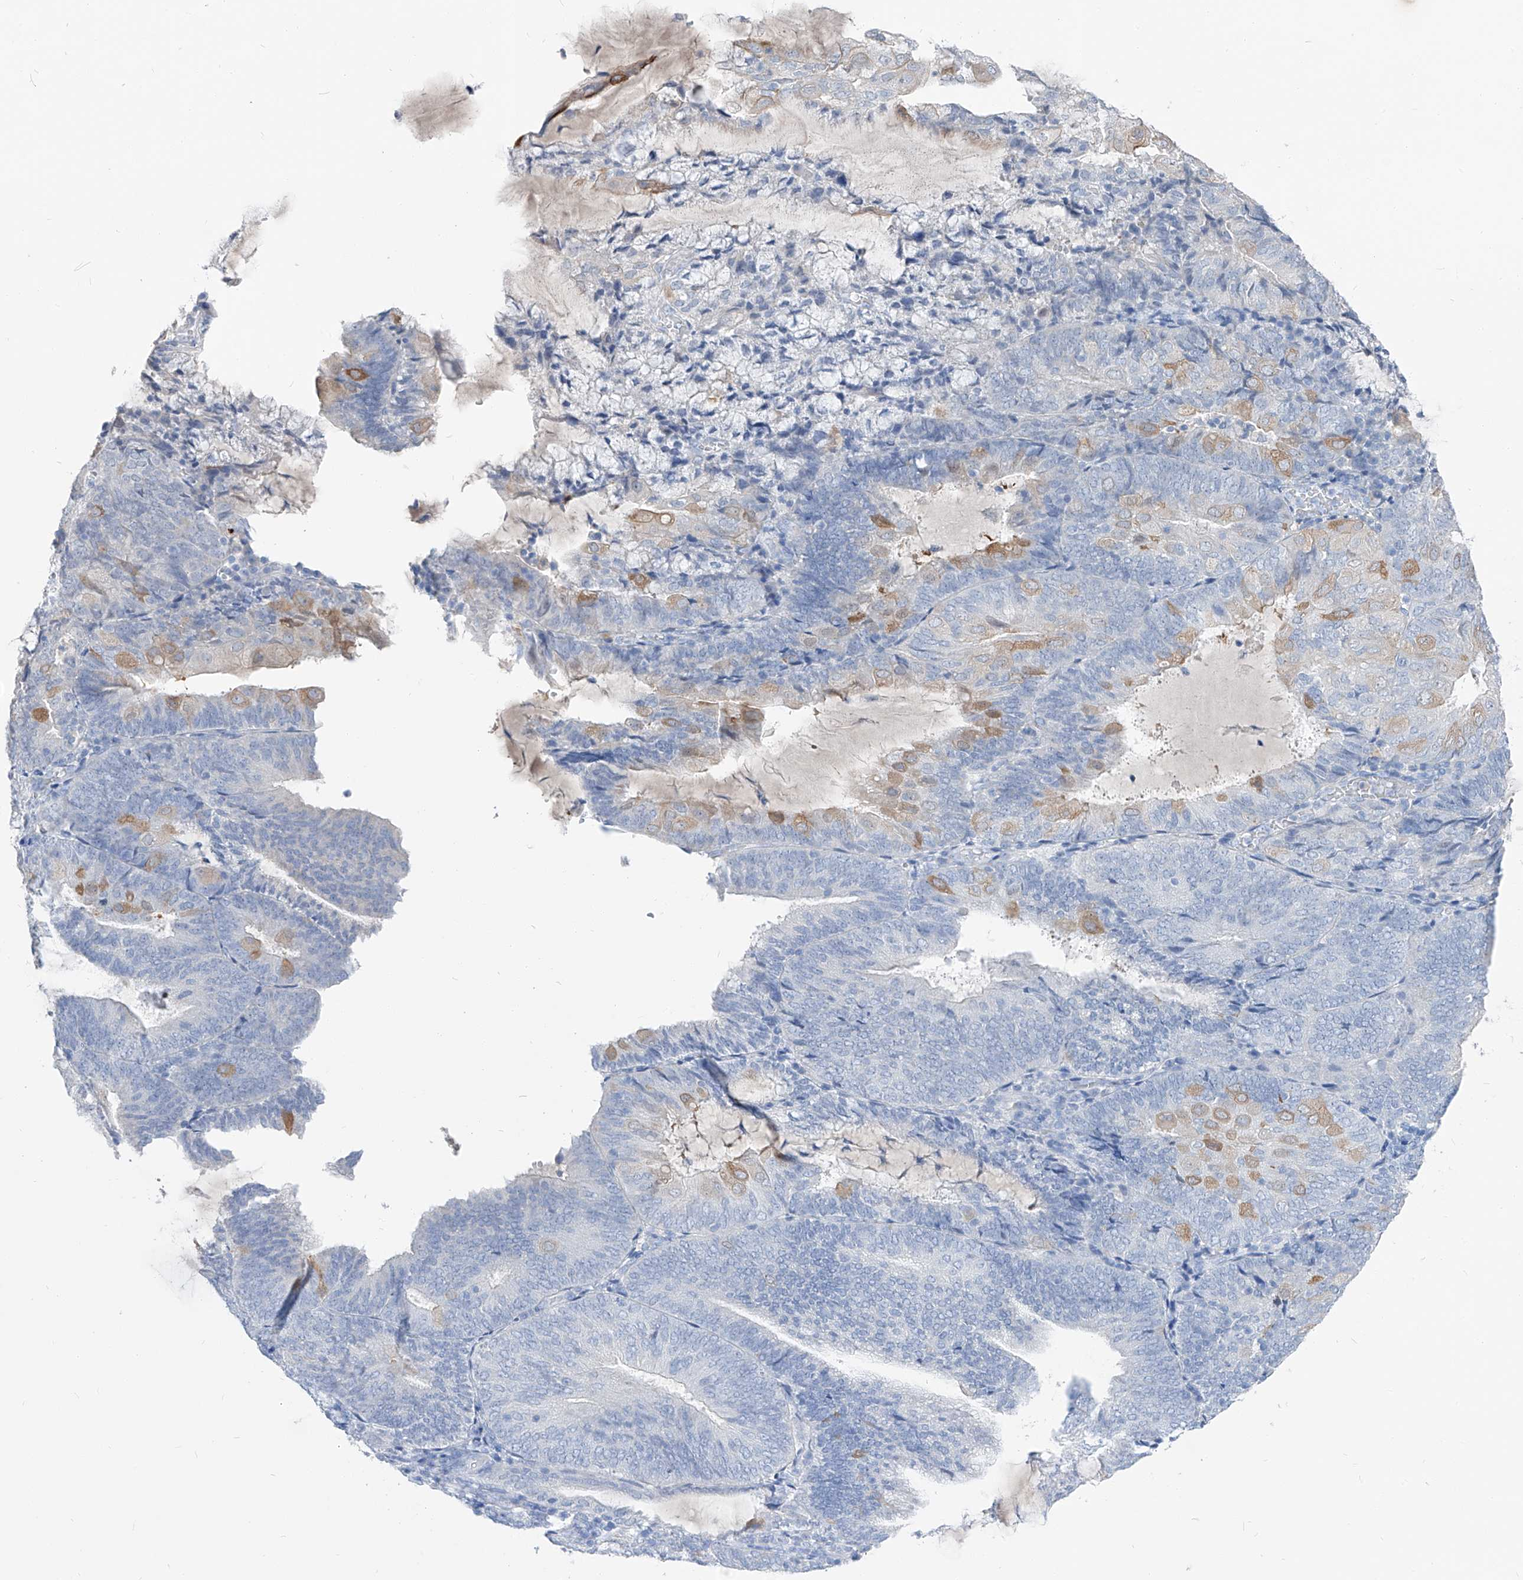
{"staining": {"intensity": "negative", "quantity": "none", "location": "none"}, "tissue": "endometrial cancer", "cell_type": "Tumor cells", "image_type": "cancer", "snomed": [{"axis": "morphology", "description": "Adenocarcinoma, NOS"}, {"axis": "topography", "description": "Endometrium"}], "caption": "DAB immunohistochemical staining of human endometrial cancer reveals no significant staining in tumor cells.", "gene": "FRS3", "patient": {"sex": "female", "age": 81}}